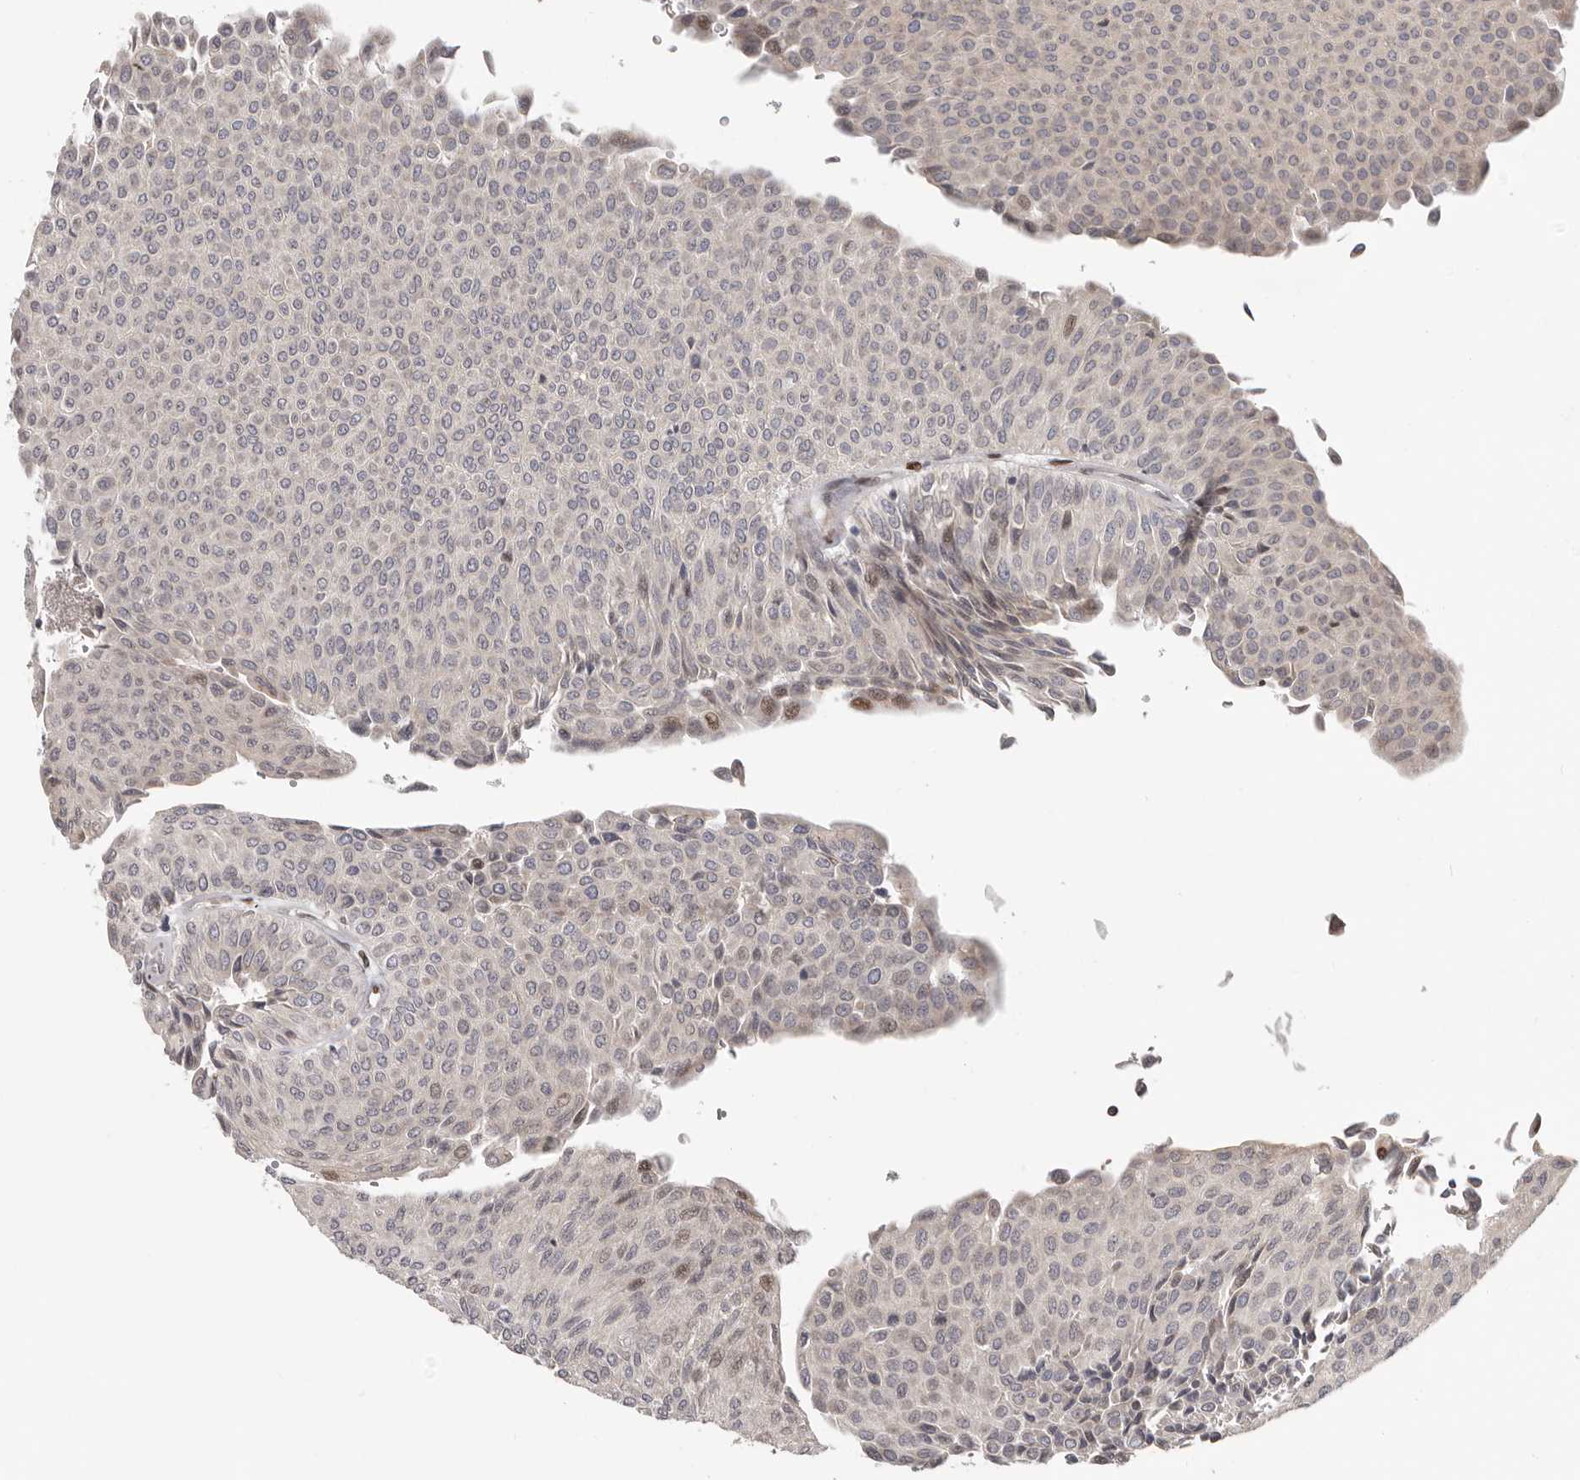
{"staining": {"intensity": "moderate", "quantity": "<25%", "location": "nuclear"}, "tissue": "urothelial cancer", "cell_type": "Tumor cells", "image_type": "cancer", "snomed": [{"axis": "morphology", "description": "Urothelial carcinoma, Low grade"}, {"axis": "topography", "description": "Urinary bladder"}], "caption": "Human urothelial cancer stained for a protein (brown) reveals moderate nuclear positive staining in approximately <25% of tumor cells.", "gene": "SRP19", "patient": {"sex": "male", "age": 78}}